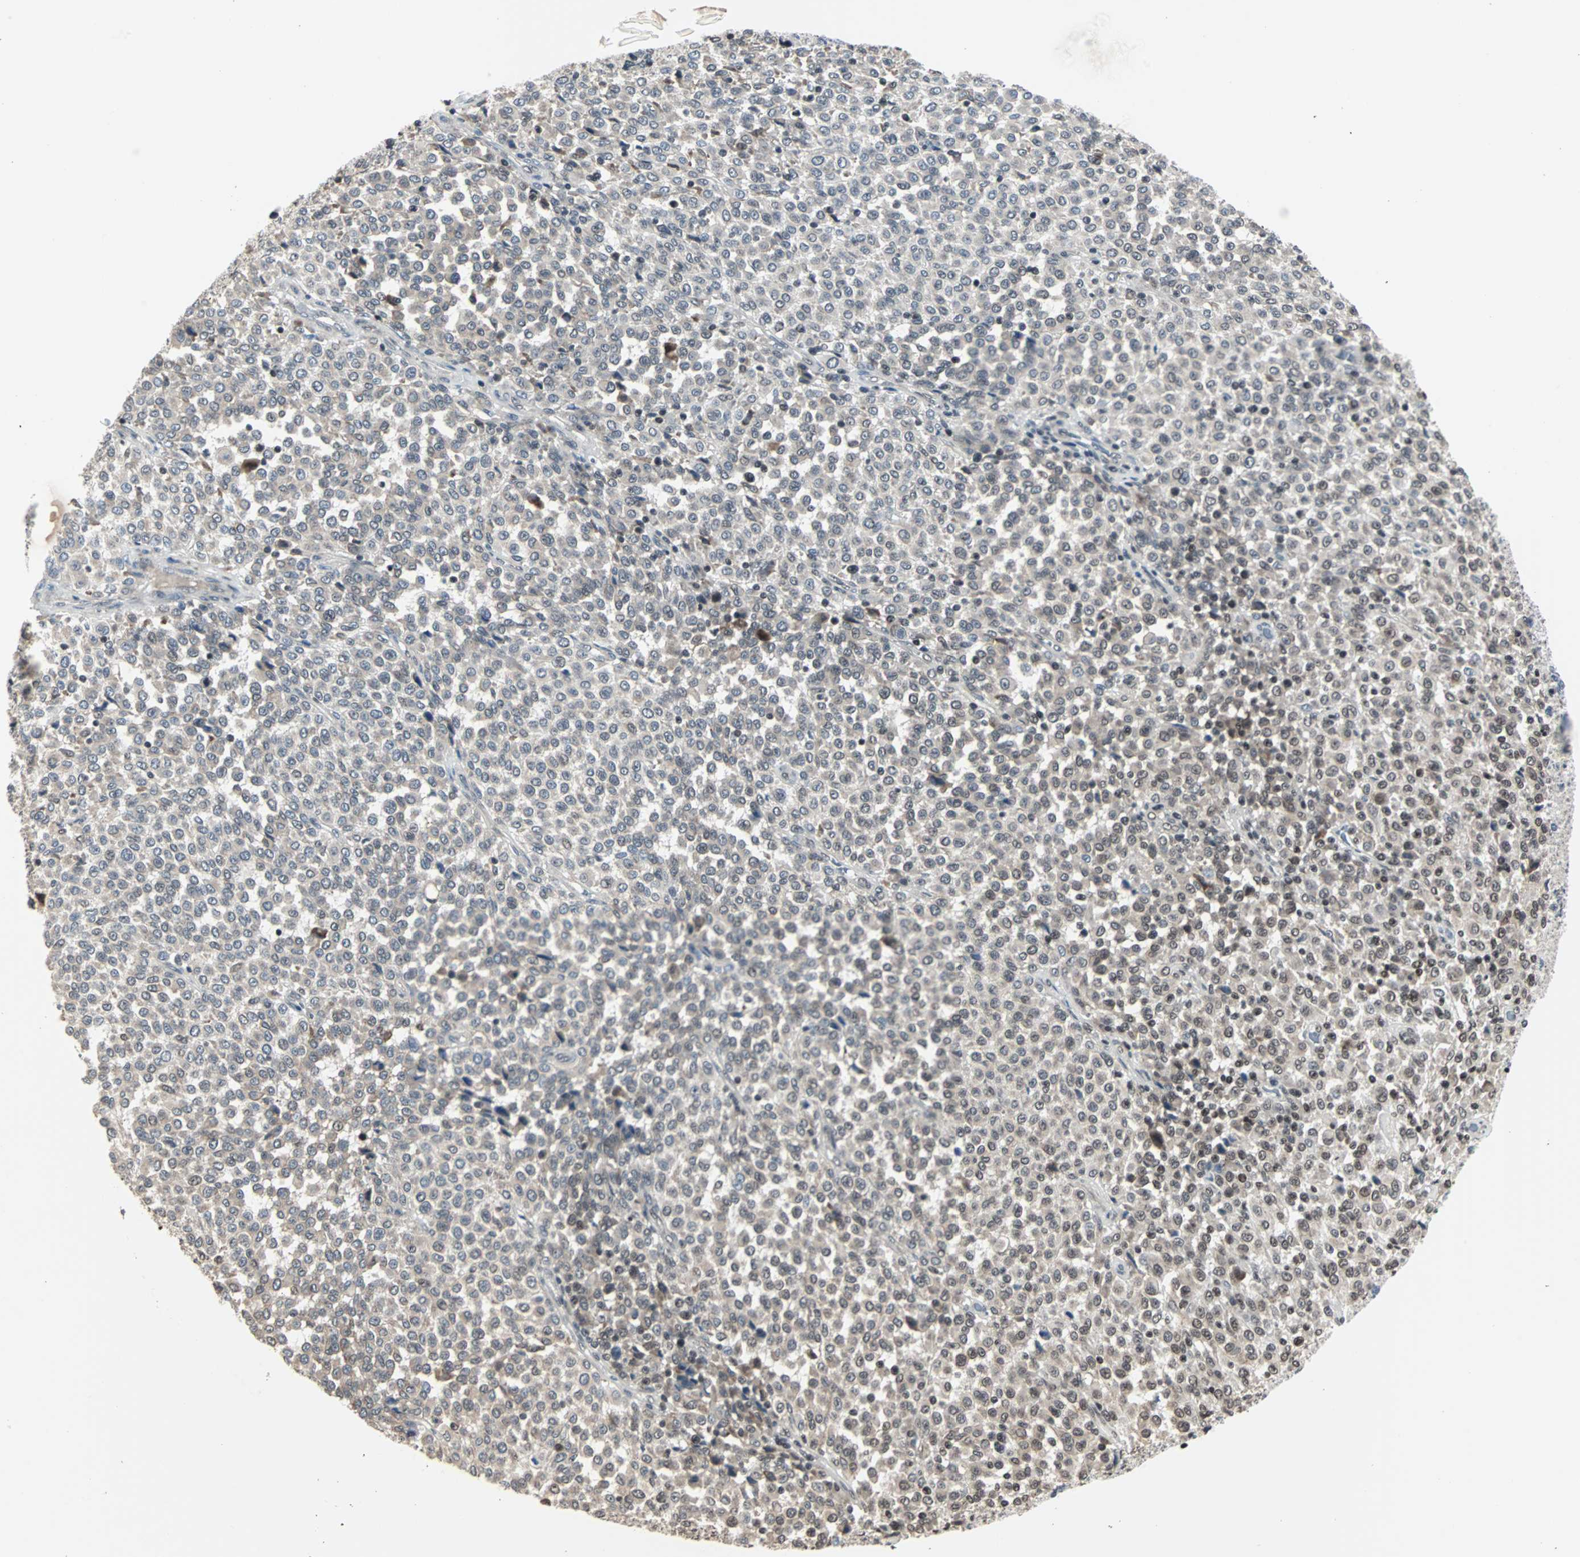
{"staining": {"intensity": "weak", "quantity": "25%-75%", "location": "cytoplasmic/membranous,nuclear"}, "tissue": "melanoma", "cell_type": "Tumor cells", "image_type": "cancer", "snomed": [{"axis": "morphology", "description": "Malignant melanoma, Metastatic site"}, {"axis": "topography", "description": "Pancreas"}], "caption": "A low amount of weak cytoplasmic/membranous and nuclear expression is appreciated in about 25%-75% of tumor cells in malignant melanoma (metastatic site) tissue.", "gene": "TERF2IP", "patient": {"sex": "female", "age": 30}}